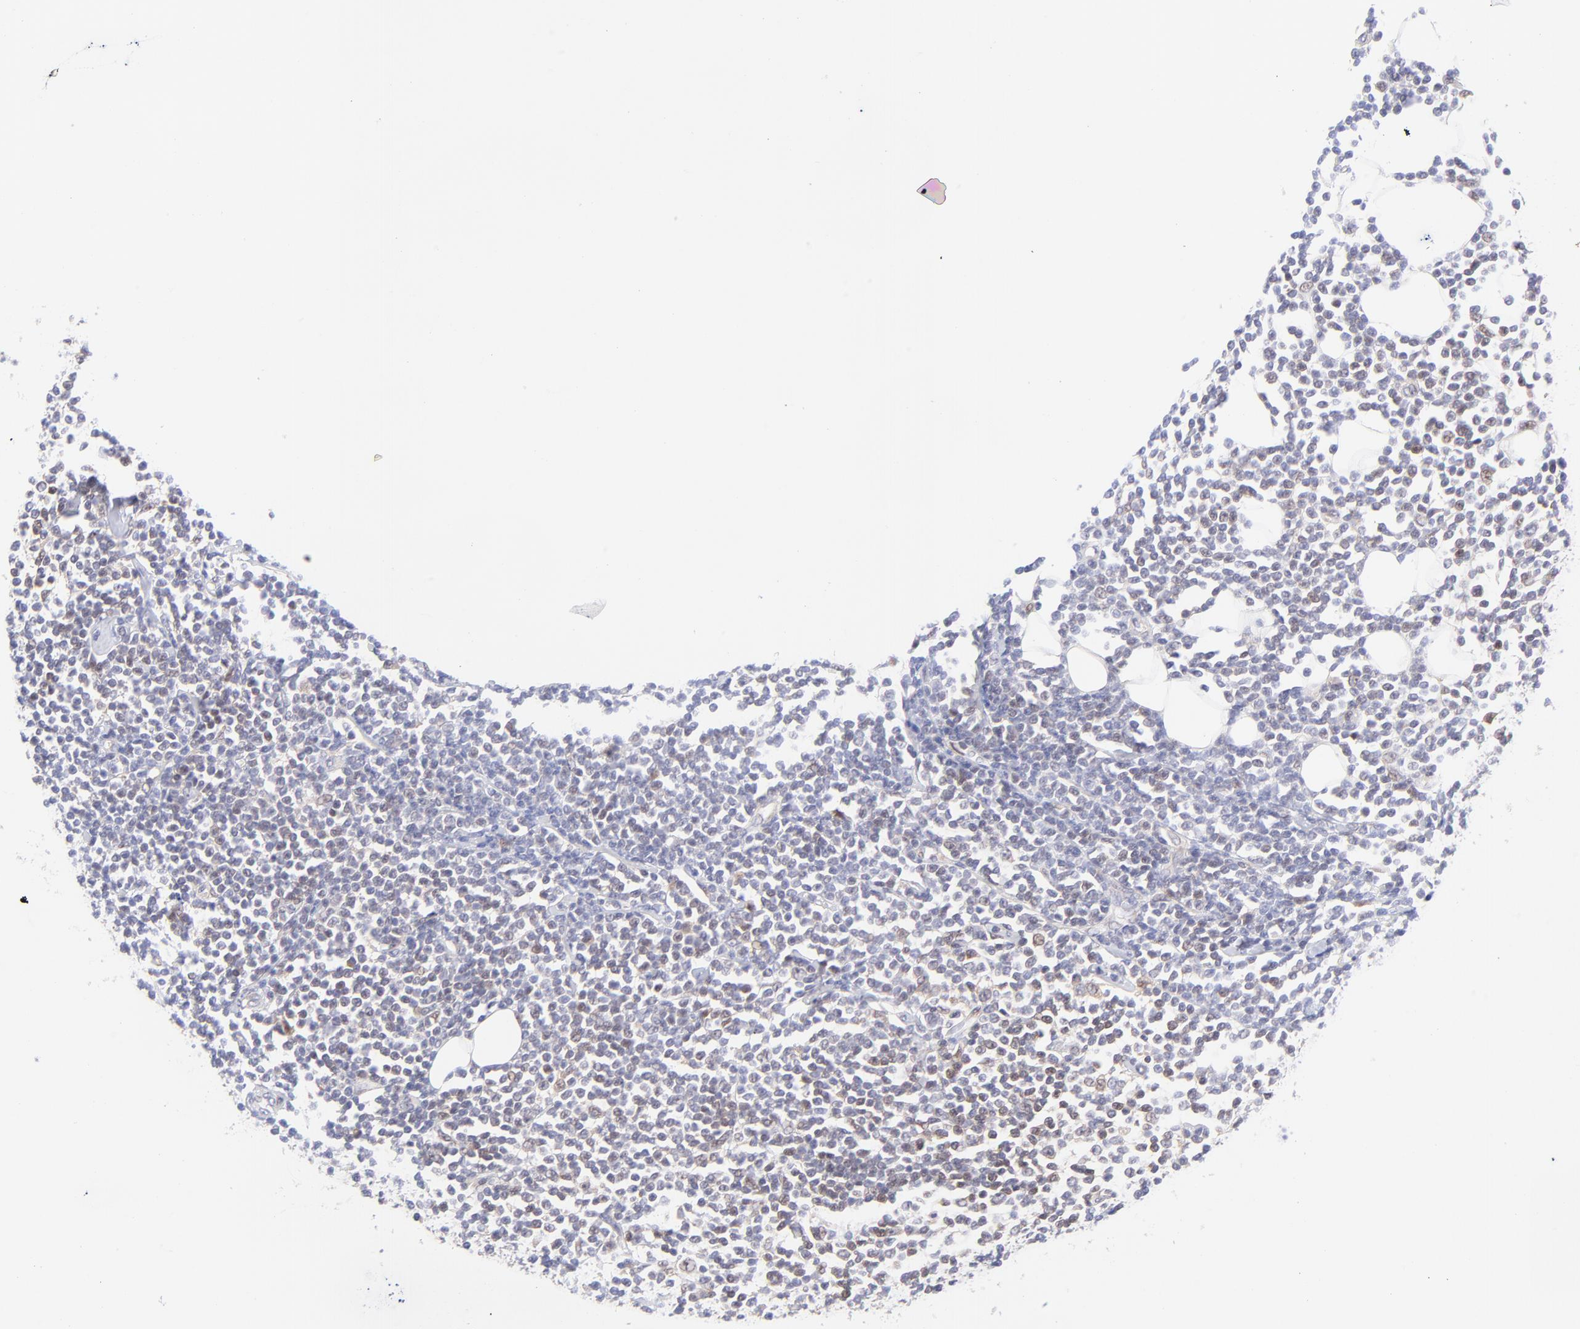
{"staining": {"intensity": "weak", "quantity": "<25%", "location": "nuclear"}, "tissue": "lymphoma", "cell_type": "Tumor cells", "image_type": "cancer", "snomed": [{"axis": "morphology", "description": "Malignant lymphoma, non-Hodgkin's type, Low grade"}, {"axis": "topography", "description": "Soft tissue"}], "caption": "DAB immunohistochemical staining of human low-grade malignant lymphoma, non-Hodgkin's type displays no significant staining in tumor cells.", "gene": "PBDC1", "patient": {"sex": "male", "age": 92}}